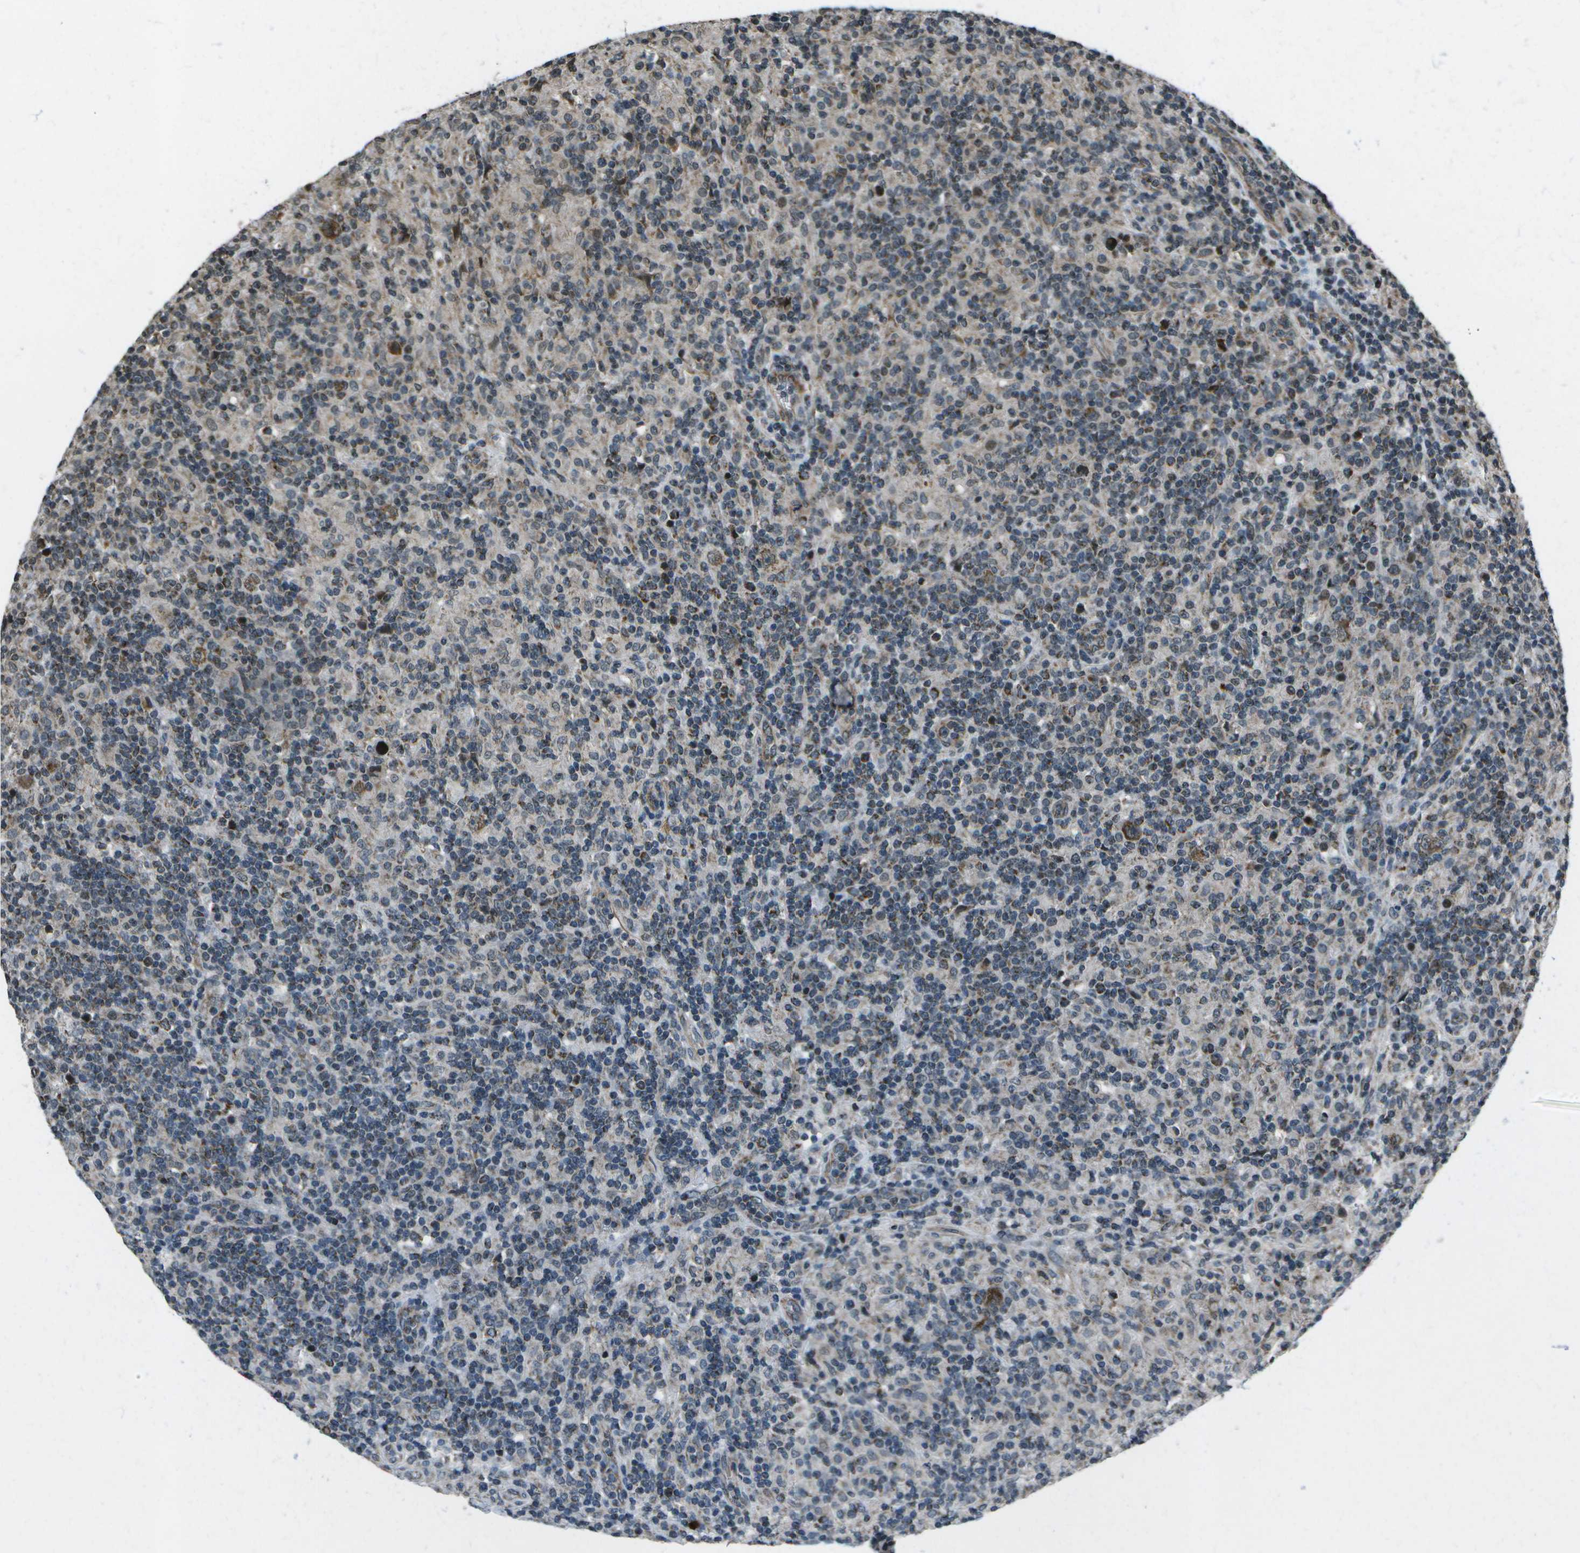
{"staining": {"intensity": "moderate", "quantity": ">75%", "location": "cytoplasmic/membranous"}, "tissue": "lymphoma", "cell_type": "Tumor cells", "image_type": "cancer", "snomed": [{"axis": "morphology", "description": "Hodgkin's disease, NOS"}, {"axis": "topography", "description": "Lymph node"}], "caption": "Lymphoma tissue displays moderate cytoplasmic/membranous staining in about >75% of tumor cells", "gene": "EIF2AK1", "patient": {"sex": "male", "age": 70}}